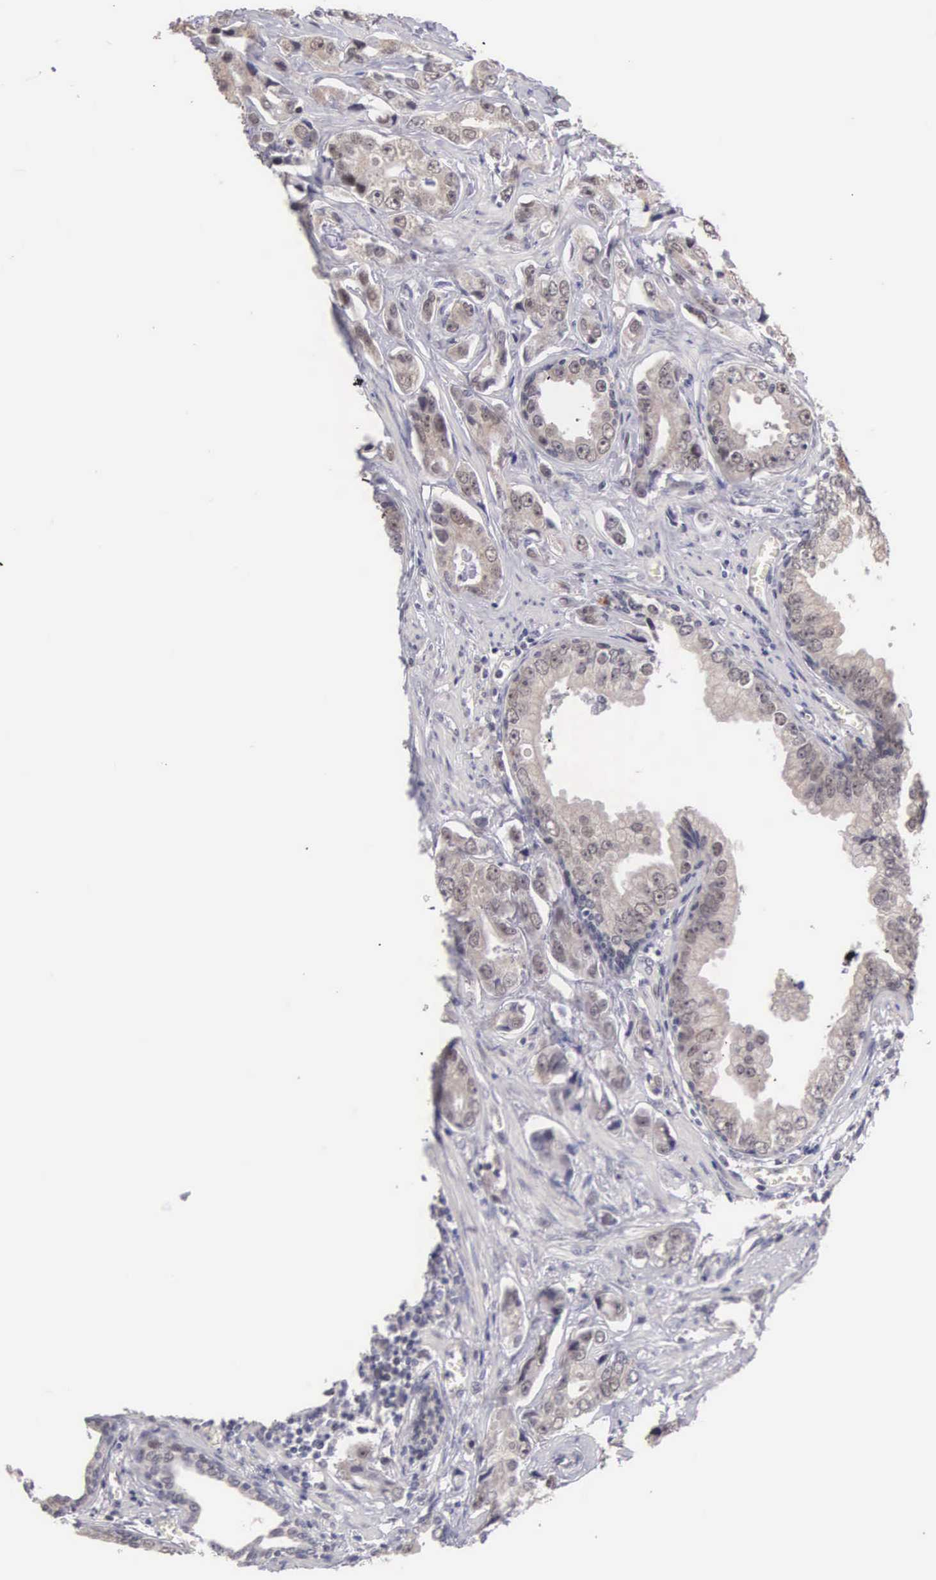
{"staining": {"intensity": "weak", "quantity": "<25%", "location": "cytoplasmic/membranous"}, "tissue": "prostate cancer", "cell_type": "Tumor cells", "image_type": "cancer", "snomed": [{"axis": "morphology", "description": "Adenocarcinoma, Low grade"}, {"axis": "topography", "description": "Prostate"}], "caption": "This is an immunohistochemistry histopathology image of human prostate cancer (adenocarcinoma (low-grade)). There is no staining in tumor cells.", "gene": "HMGXB4", "patient": {"sex": "male", "age": 65}}